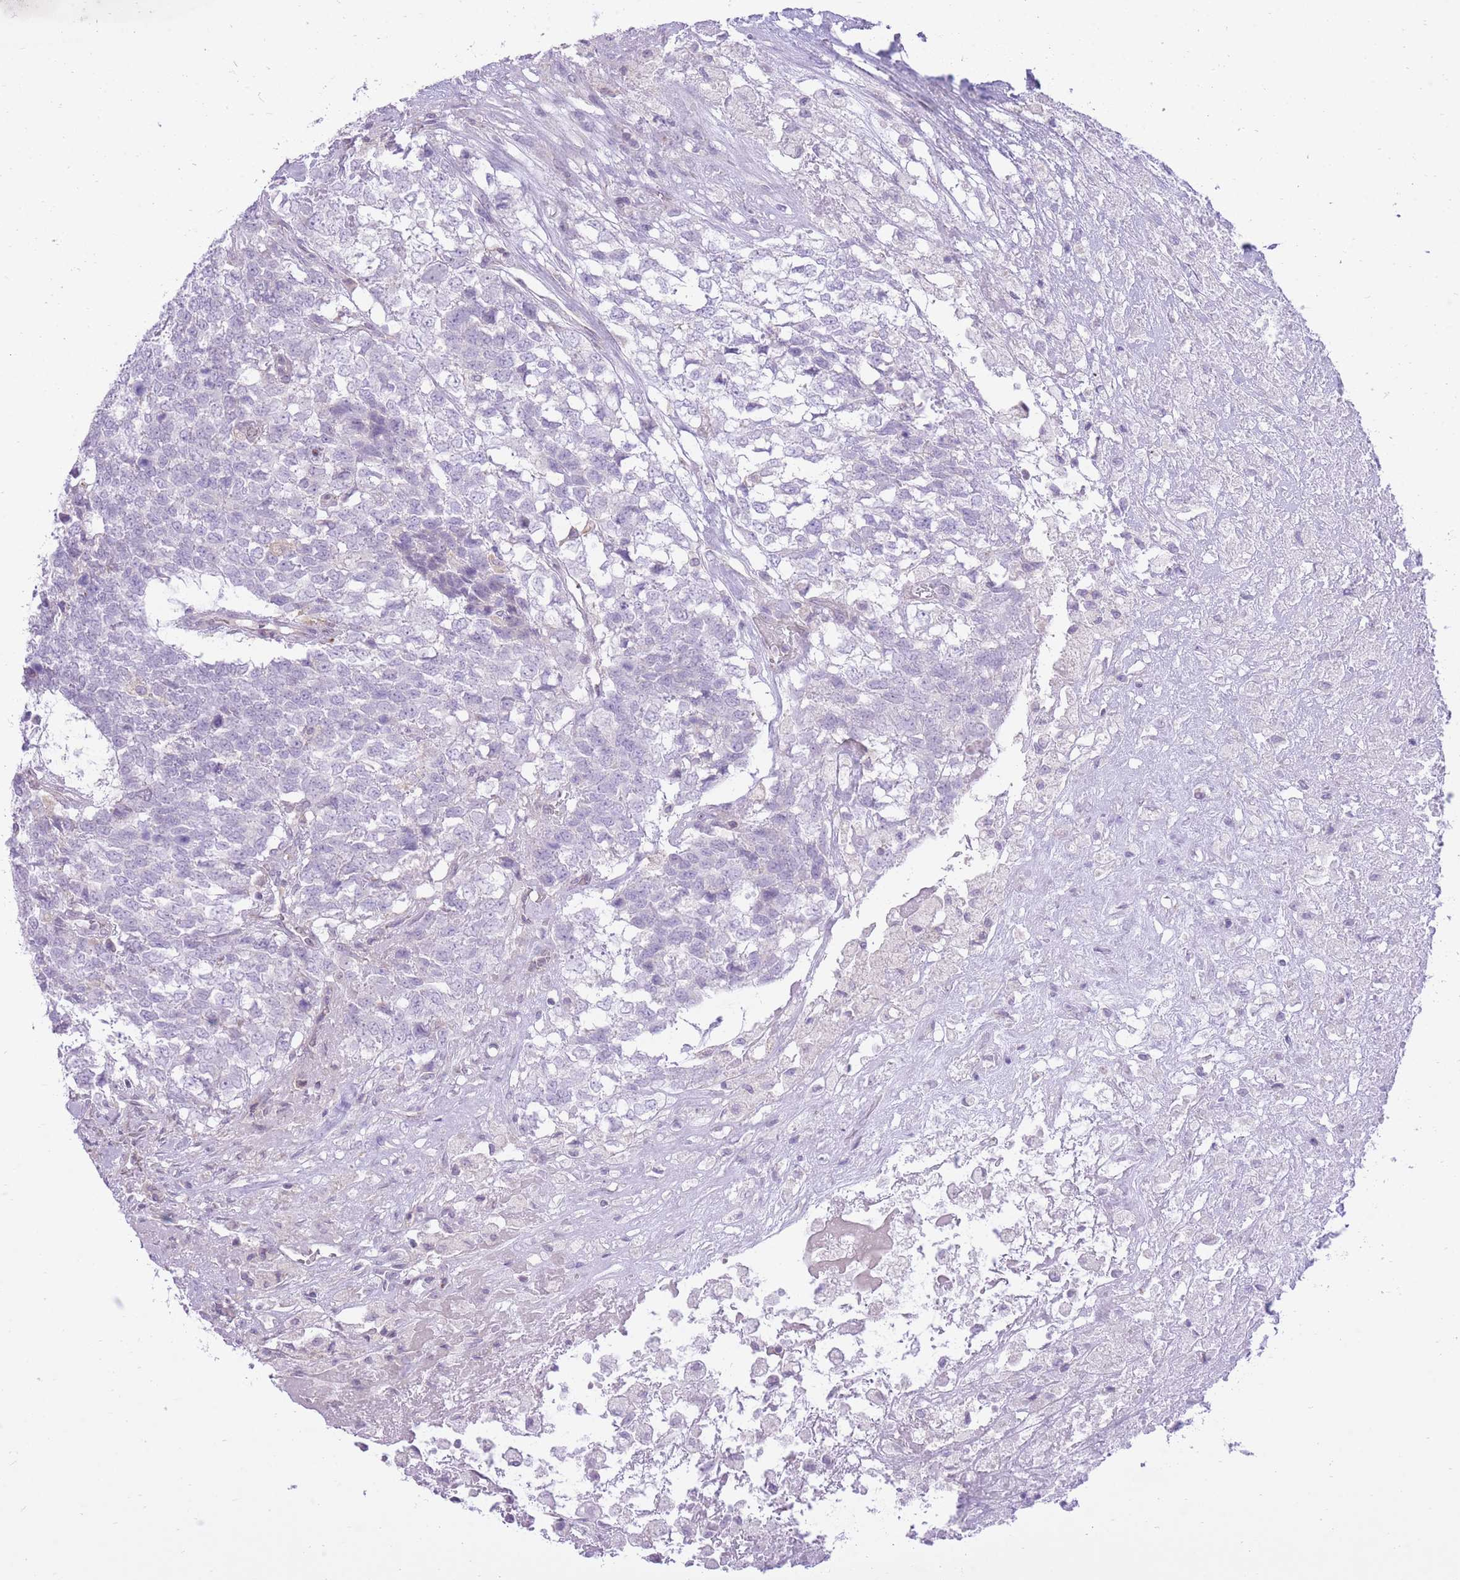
{"staining": {"intensity": "negative", "quantity": "none", "location": "none"}, "tissue": "testis cancer", "cell_type": "Tumor cells", "image_type": "cancer", "snomed": [{"axis": "morphology", "description": "Carcinoma, Embryonal, NOS"}, {"axis": "topography", "description": "Testis"}], "caption": "Immunohistochemical staining of testis embryonal carcinoma displays no significant positivity in tumor cells.", "gene": "DENND2D", "patient": {"sex": "male", "age": 23}}